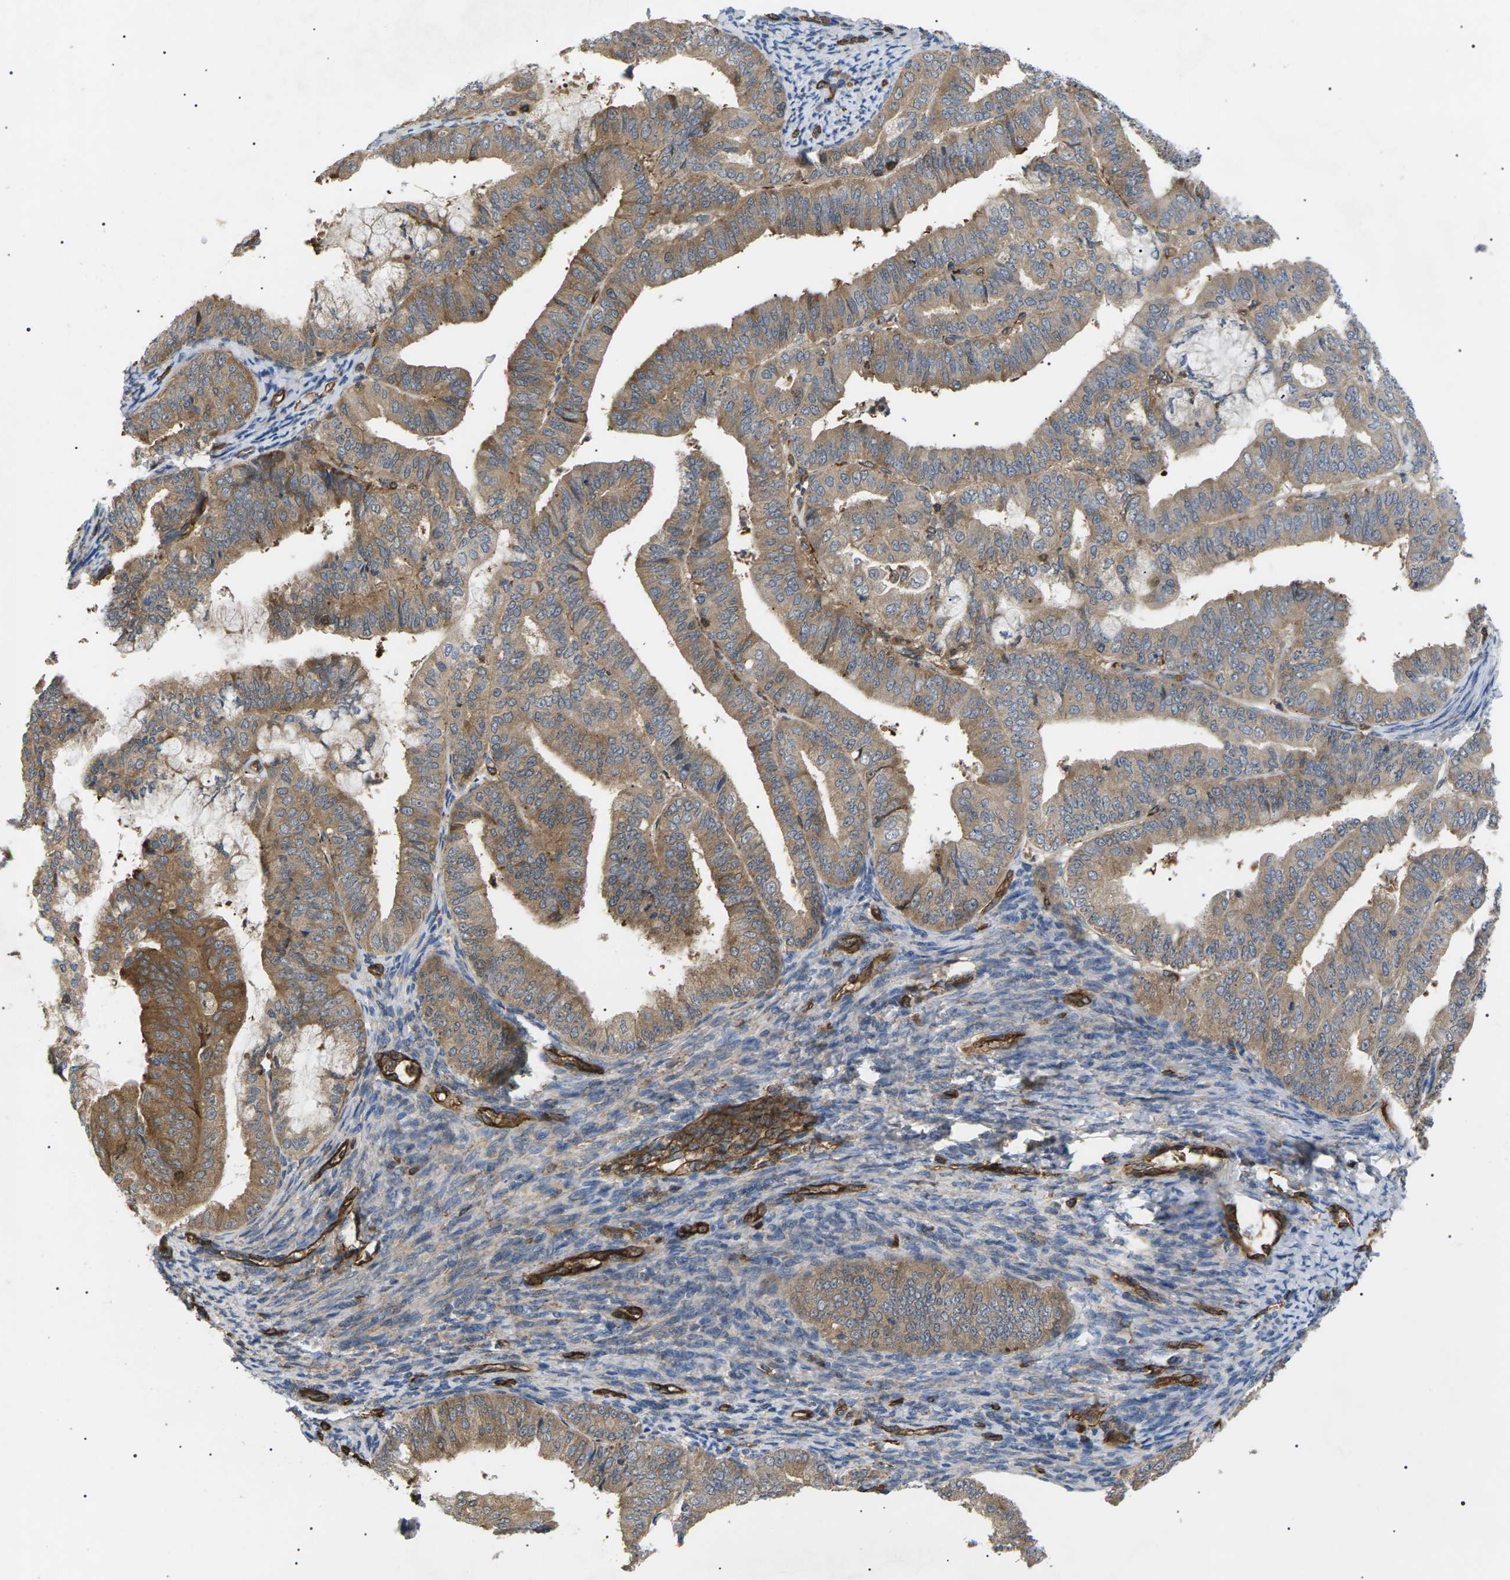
{"staining": {"intensity": "moderate", "quantity": ">75%", "location": "cytoplasmic/membranous"}, "tissue": "endometrial cancer", "cell_type": "Tumor cells", "image_type": "cancer", "snomed": [{"axis": "morphology", "description": "Adenocarcinoma, NOS"}, {"axis": "topography", "description": "Endometrium"}], "caption": "Immunohistochemistry of endometrial cancer displays medium levels of moderate cytoplasmic/membranous expression in approximately >75% of tumor cells.", "gene": "TMTC4", "patient": {"sex": "female", "age": 63}}